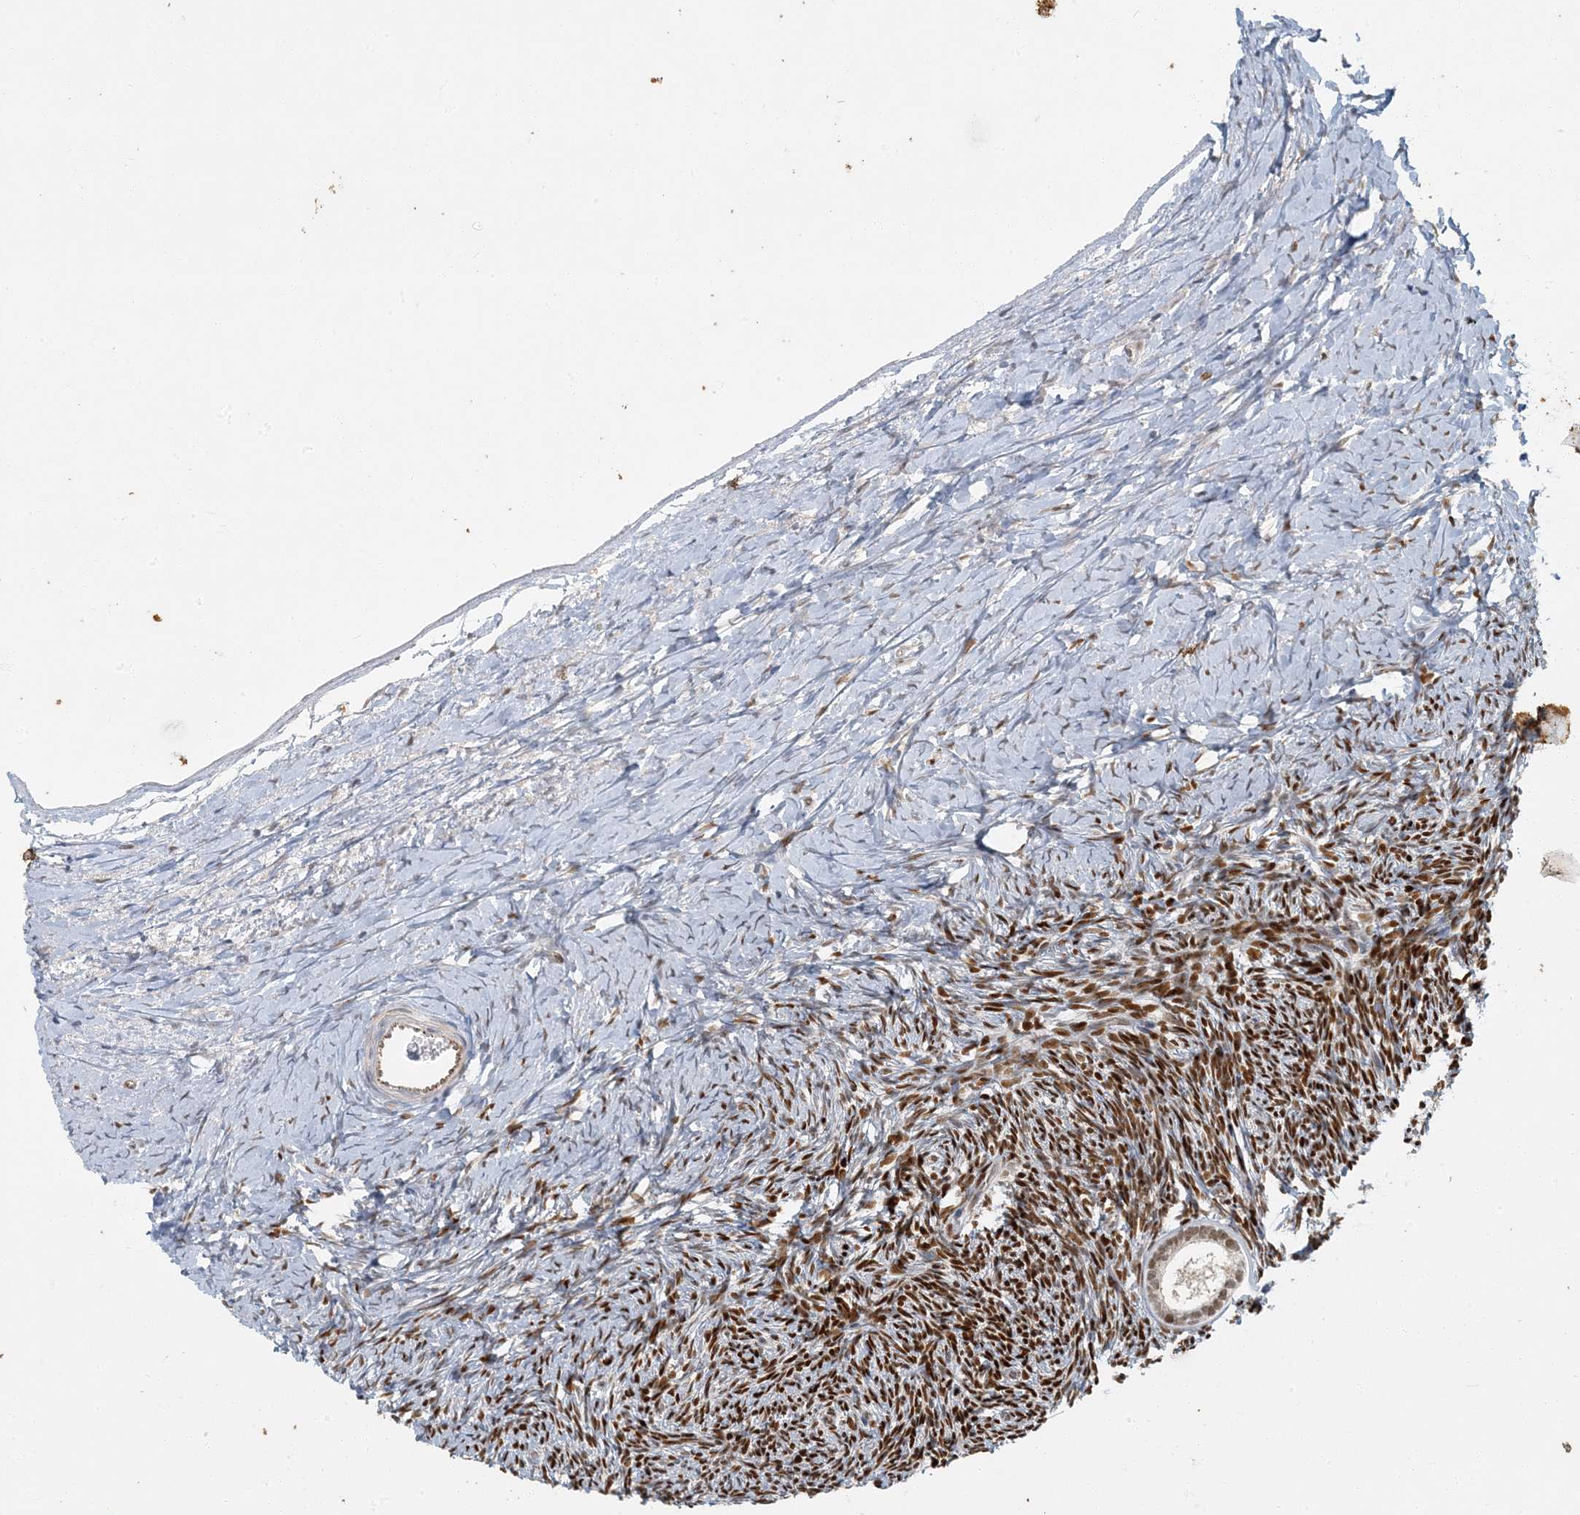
{"staining": {"intensity": "strong", "quantity": ">75%", "location": "nuclear"}, "tissue": "ovary", "cell_type": "Follicle cells", "image_type": "normal", "snomed": [{"axis": "morphology", "description": "Normal tissue, NOS"}, {"axis": "morphology", "description": "Developmental malformation"}, {"axis": "topography", "description": "Ovary"}], "caption": "IHC of normal ovary displays high levels of strong nuclear expression in about >75% of follicle cells. (Stains: DAB (3,3'-diaminobenzidine) in brown, nuclei in blue, Microscopy: brightfield microscopy at high magnification).", "gene": "AK9", "patient": {"sex": "female", "age": 39}}